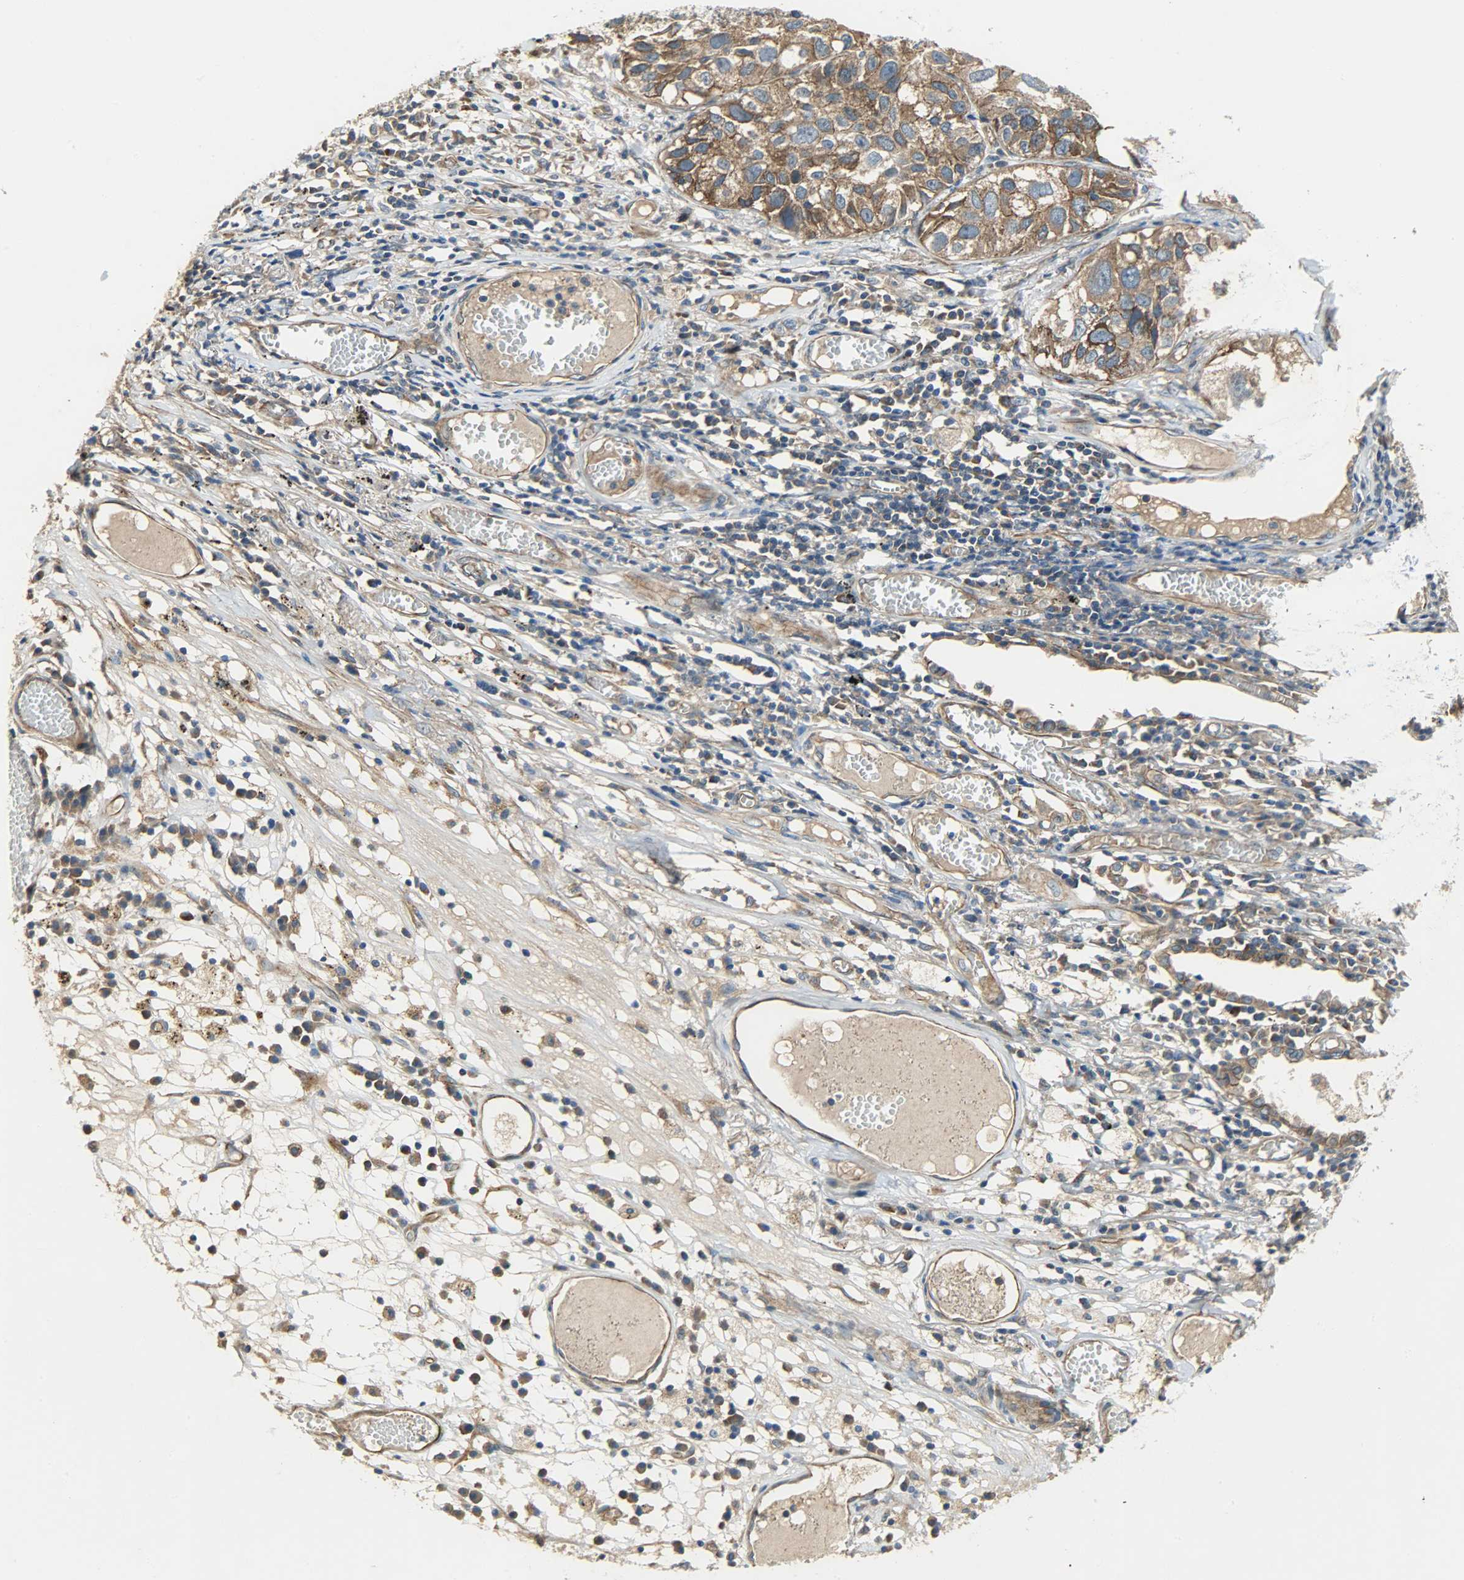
{"staining": {"intensity": "moderate", "quantity": ">75%", "location": "cytoplasmic/membranous"}, "tissue": "lung cancer", "cell_type": "Tumor cells", "image_type": "cancer", "snomed": [{"axis": "morphology", "description": "Squamous cell carcinoma, NOS"}, {"axis": "topography", "description": "Lung"}], "caption": "IHC staining of lung cancer, which demonstrates medium levels of moderate cytoplasmic/membranous positivity in about >75% of tumor cells indicating moderate cytoplasmic/membranous protein staining. The staining was performed using DAB (3,3'-diaminobenzidine) (brown) for protein detection and nuclei were counterstained in hematoxylin (blue).", "gene": "KIAA1217", "patient": {"sex": "male", "age": 71}}